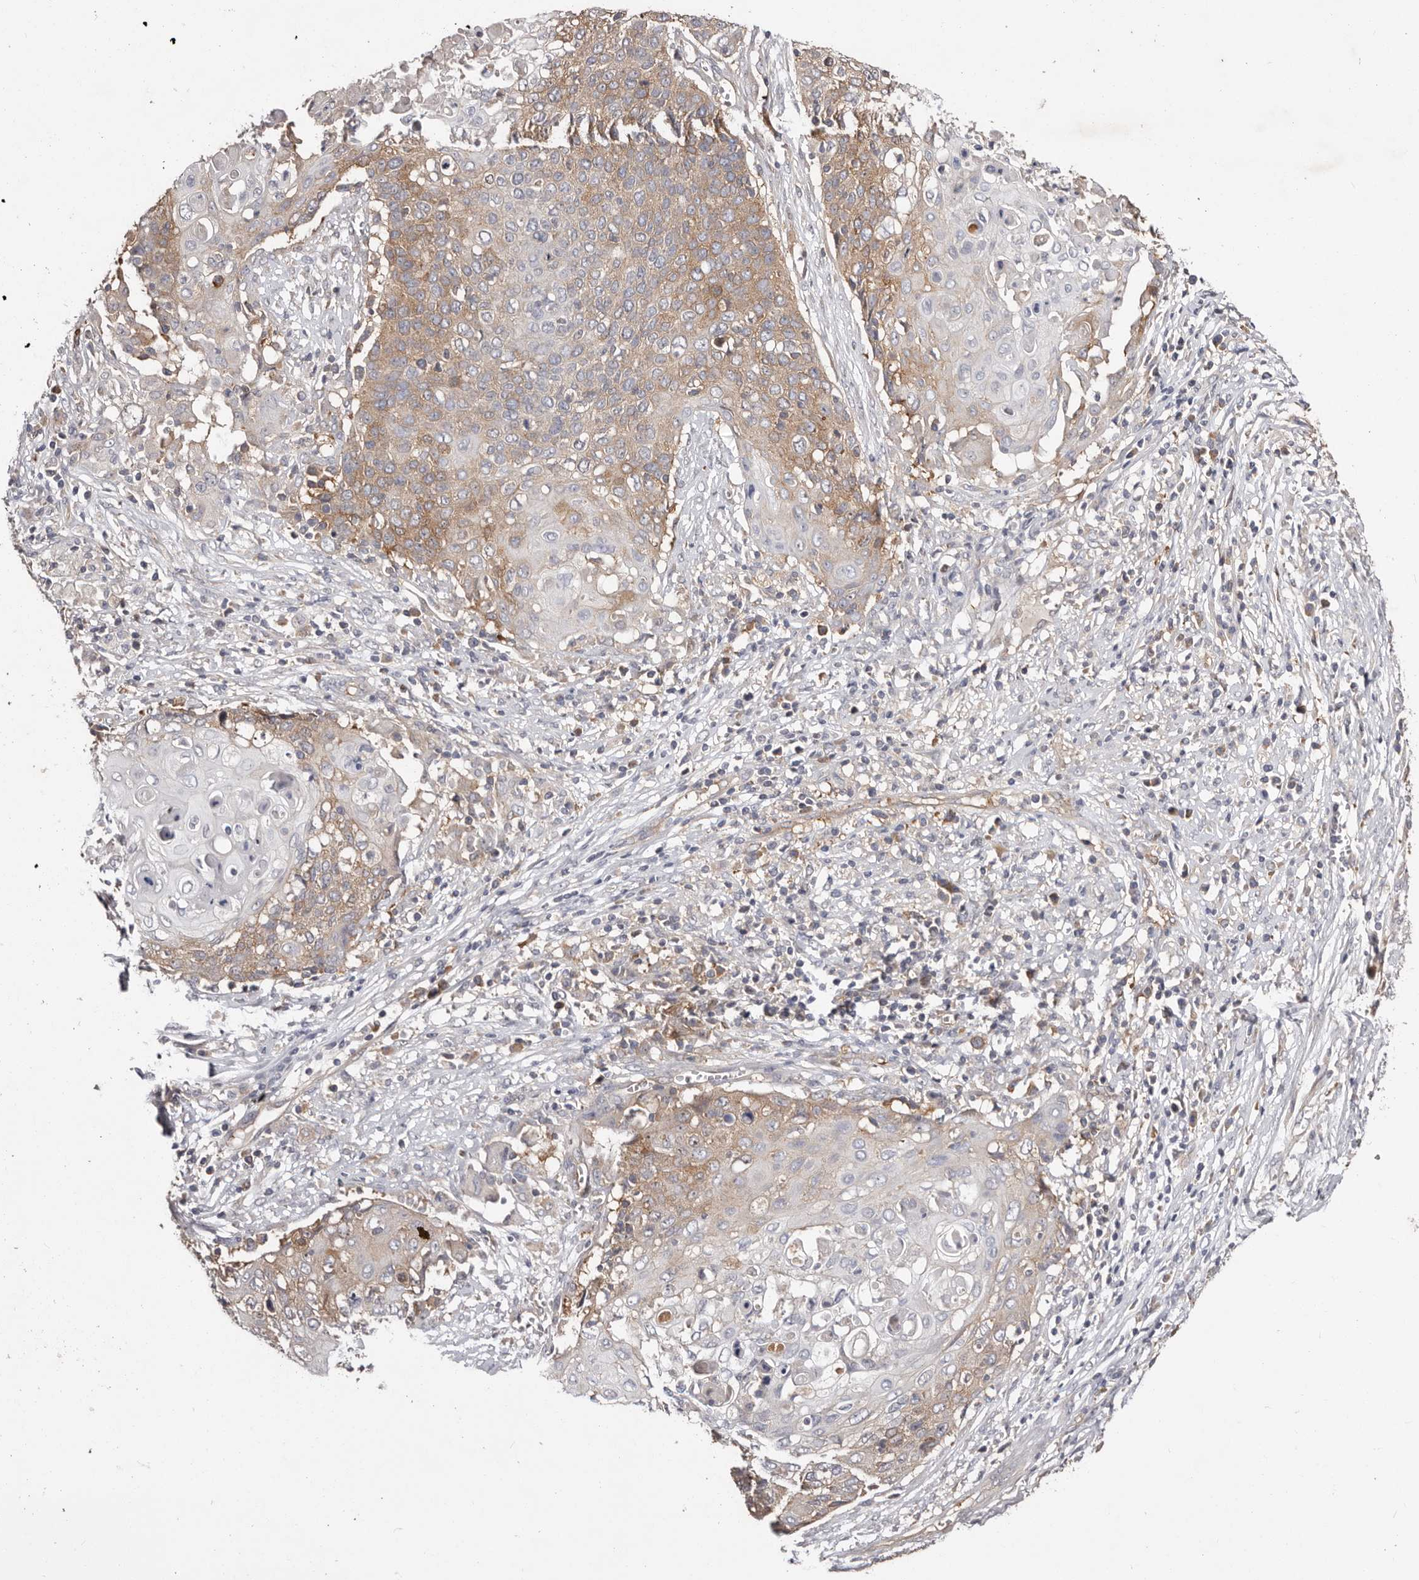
{"staining": {"intensity": "moderate", "quantity": "25%-75%", "location": "cytoplasmic/membranous"}, "tissue": "cervical cancer", "cell_type": "Tumor cells", "image_type": "cancer", "snomed": [{"axis": "morphology", "description": "Squamous cell carcinoma, NOS"}, {"axis": "topography", "description": "Cervix"}], "caption": "Approximately 25%-75% of tumor cells in human cervical cancer display moderate cytoplasmic/membranous protein staining as visualized by brown immunohistochemical staining.", "gene": "LTV1", "patient": {"sex": "female", "age": 39}}